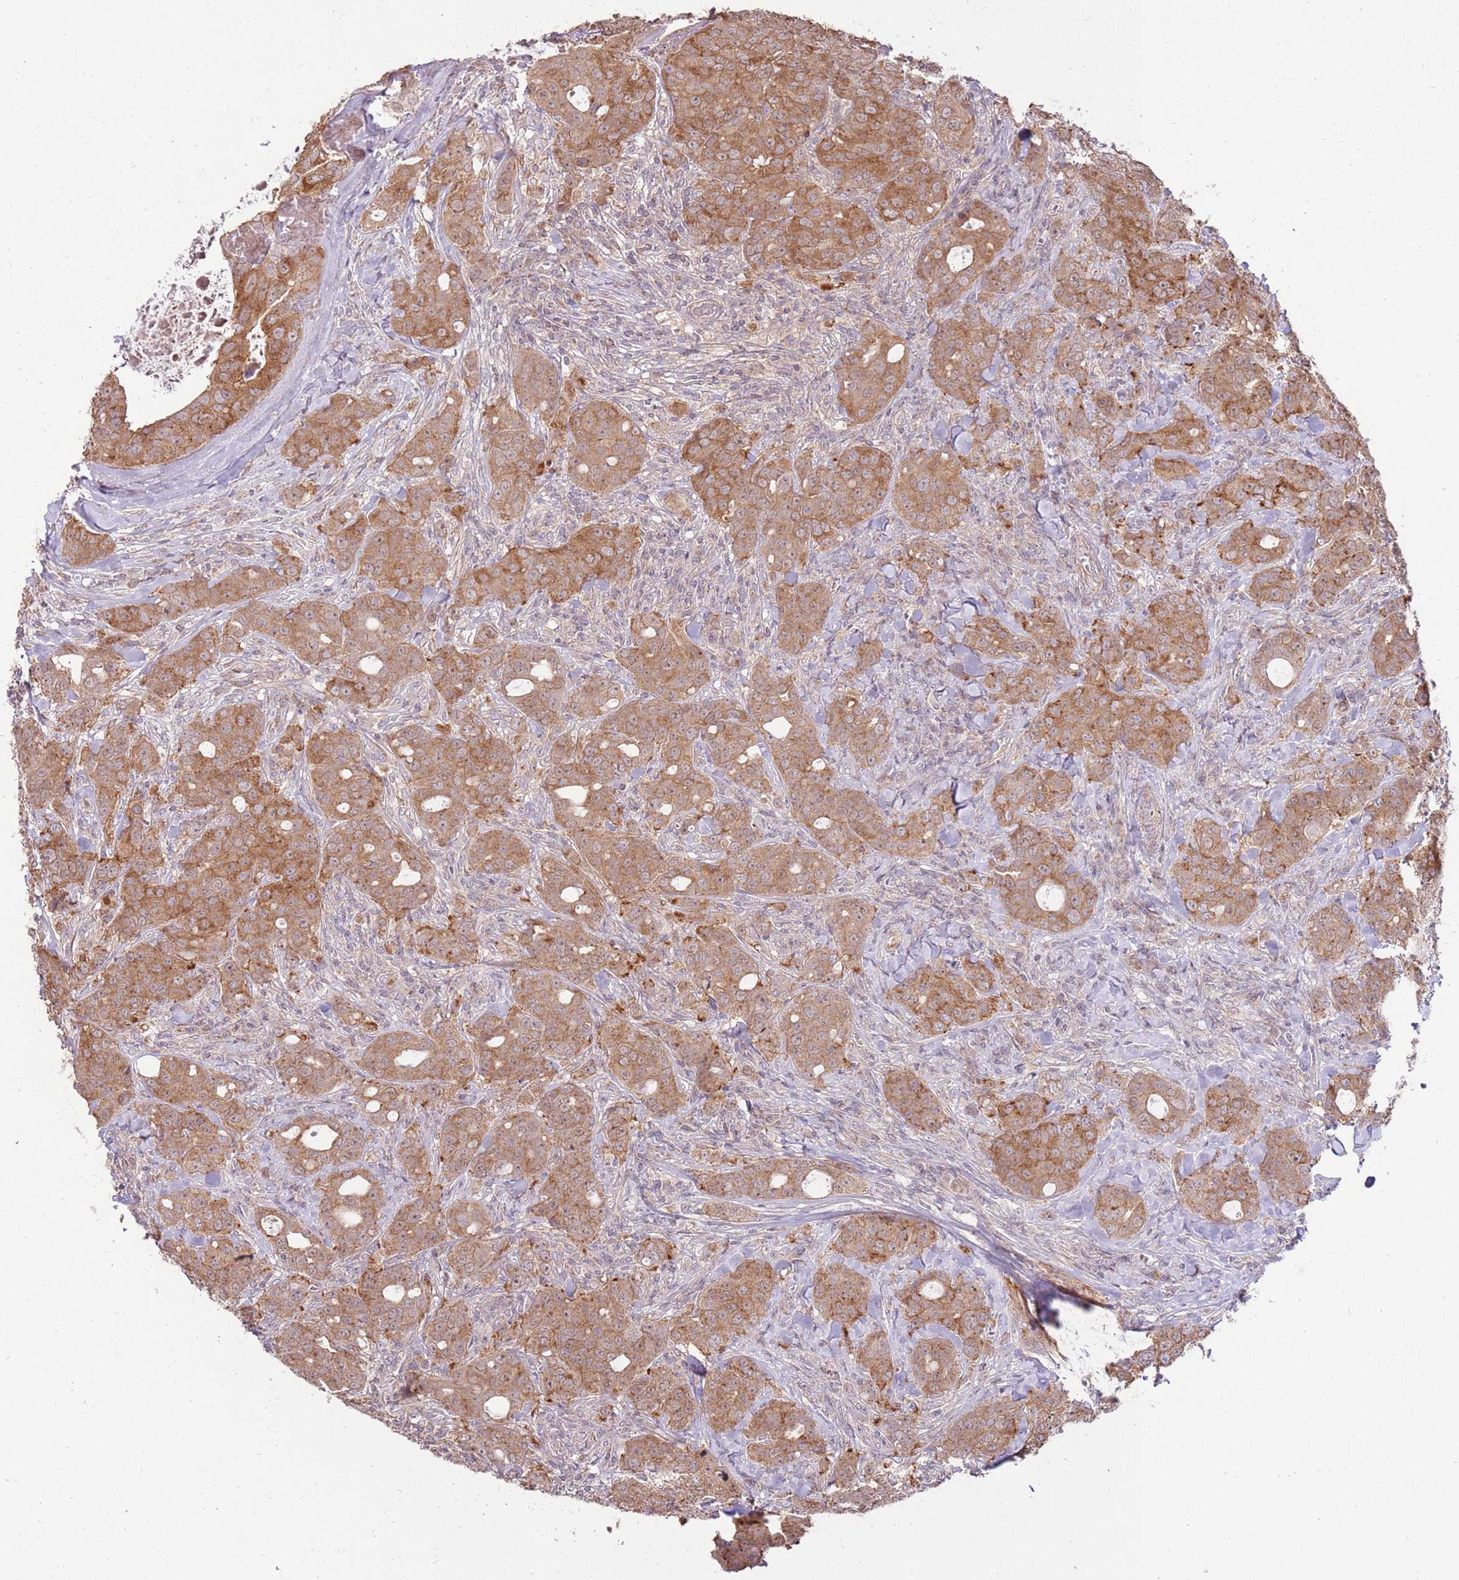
{"staining": {"intensity": "moderate", "quantity": ">75%", "location": "cytoplasmic/membranous"}, "tissue": "breast cancer", "cell_type": "Tumor cells", "image_type": "cancer", "snomed": [{"axis": "morphology", "description": "Duct carcinoma"}, {"axis": "topography", "description": "Breast"}], "caption": "Moderate cytoplasmic/membranous positivity is seen in approximately >75% of tumor cells in infiltrating ductal carcinoma (breast).", "gene": "SPATA31D1", "patient": {"sex": "female", "age": 43}}